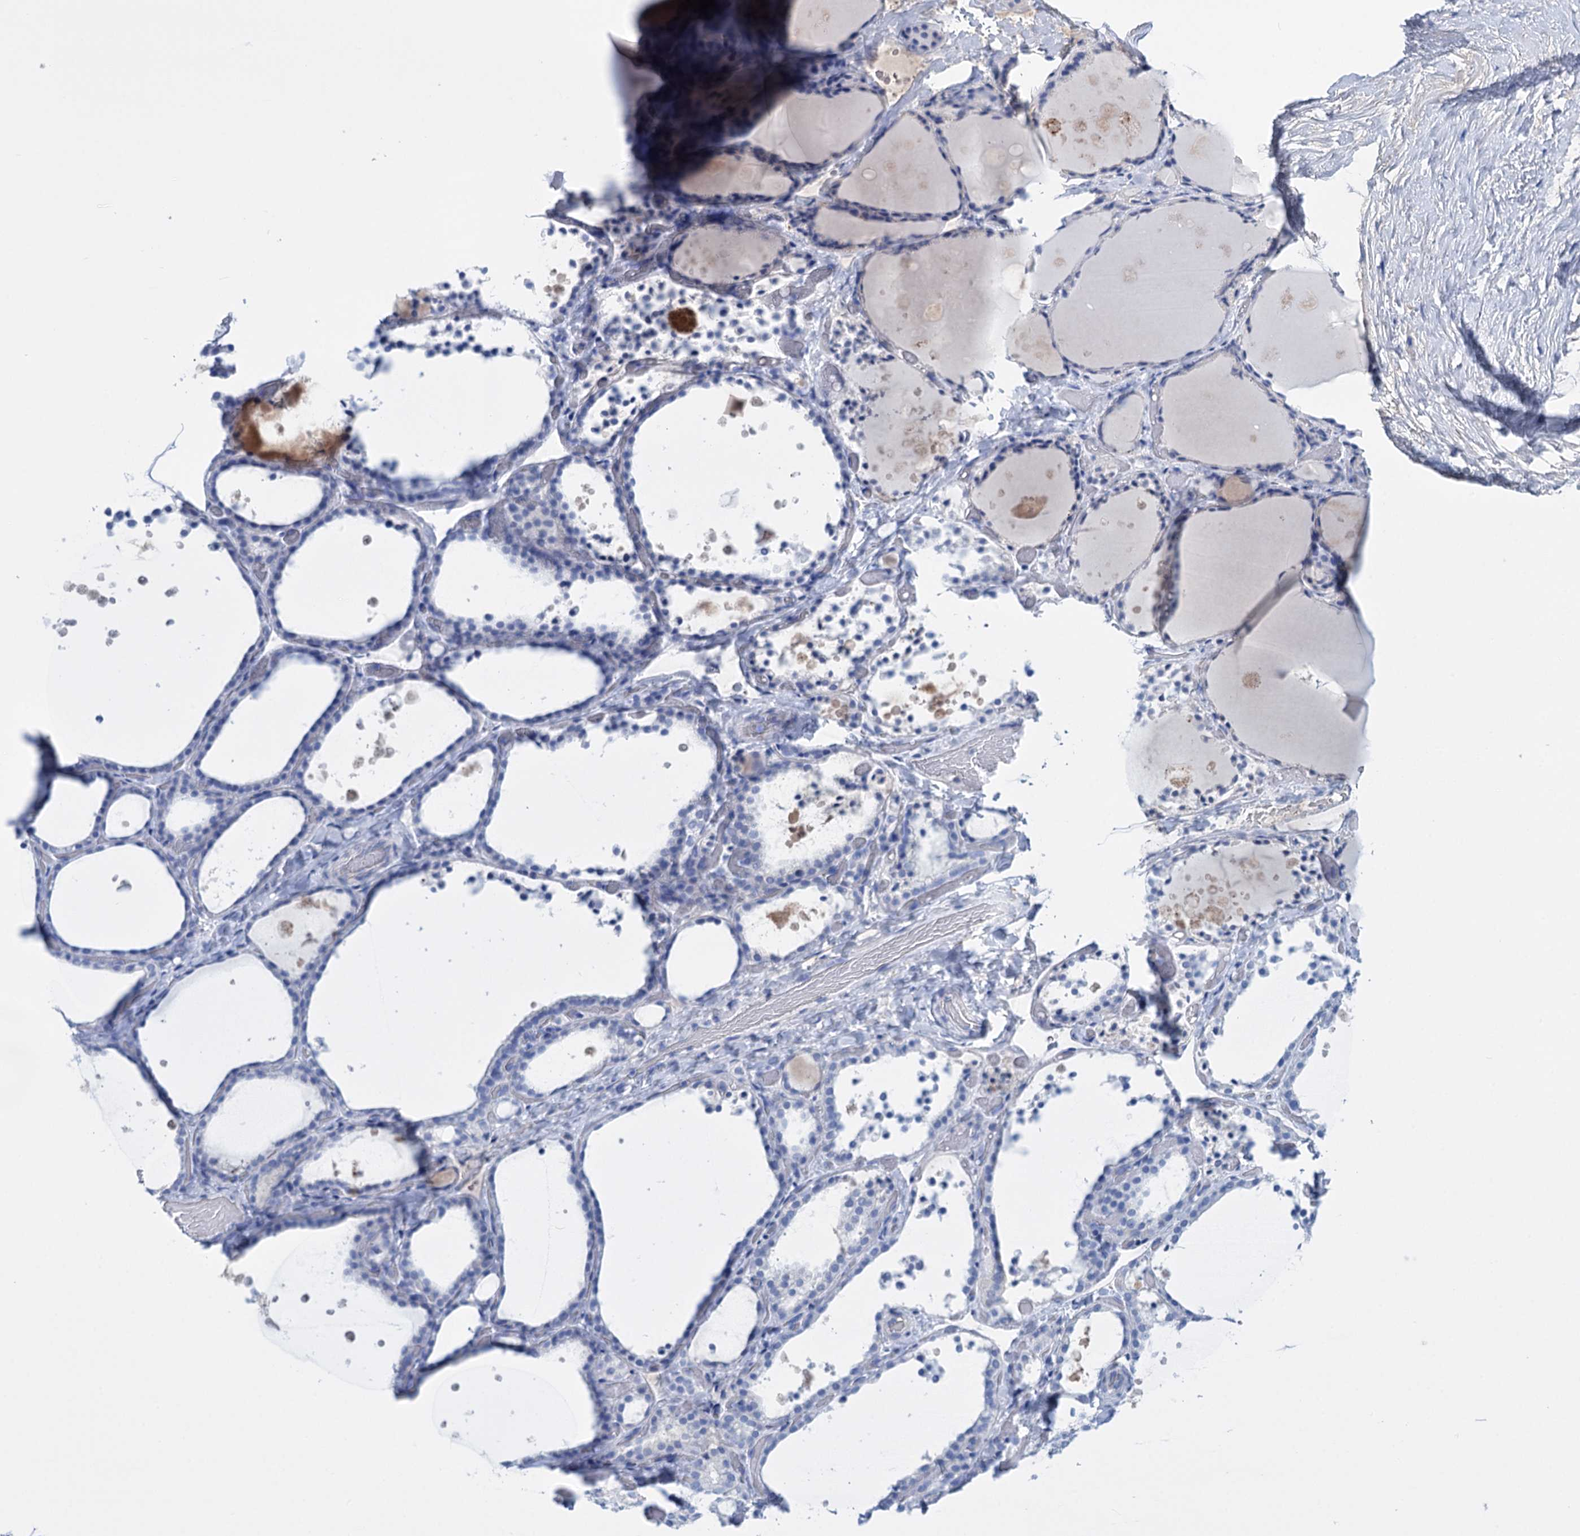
{"staining": {"intensity": "negative", "quantity": "none", "location": "none"}, "tissue": "thyroid gland", "cell_type": "Glandular cells", "image_type": "normal", "snomed": [{"axis": "morphology", "description": "Normal tissue, NOS"}, {"axis": "topography", "description": "Thyroid gland"}], "caption": "A photomicrograph of thyroid gland stained for a protein shows no brown staining in glandular cells. The staining was performed using DAB (3,3'-diaminobenzidine) to visualize the protein expression in brown, while the nuclei were stained in blue with hematoxylin (Magnification: 20x).", "gene": "FBXW12", "patient": {"sex": "female", "age": 44}}